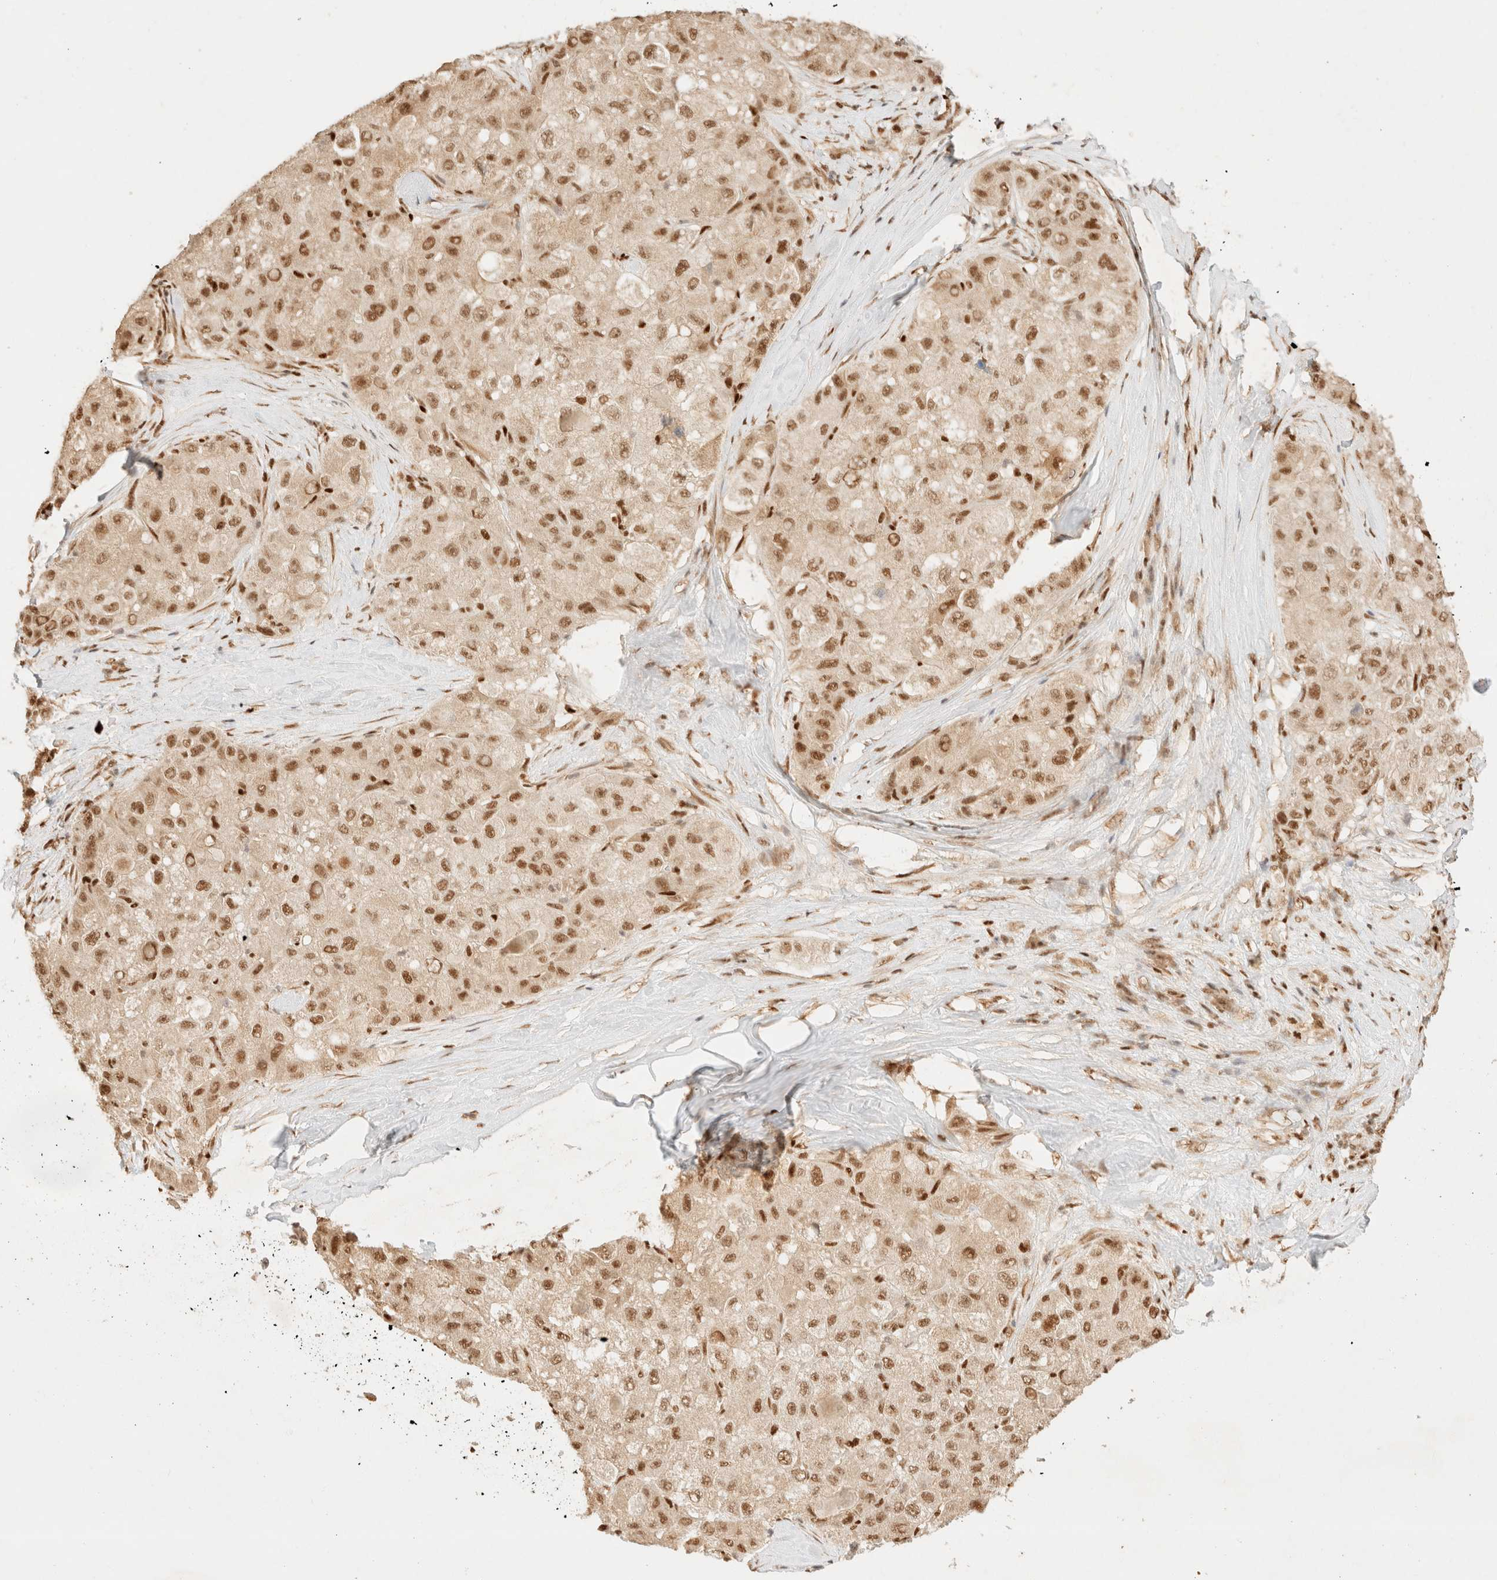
{"staining": {"intensity": "moderate", "quantity": ">75%", "location": "nuclear"}, "tissue": "liver cancer", "cell_type": "Tumor cells", "image_type": "cancer", "snomed": [{"axis": "morphology", "description": "Carcinoma, Hepatocellular, NOS"}, {"axis": "topography", "description": "Liver"}], "caption": "Hepatocellular carcinoma (liver) stained with a protein marker shows moderate staining in tumor cells.", "gene": "ZNF768", "patient": {"sex": "male", "age": 80}}